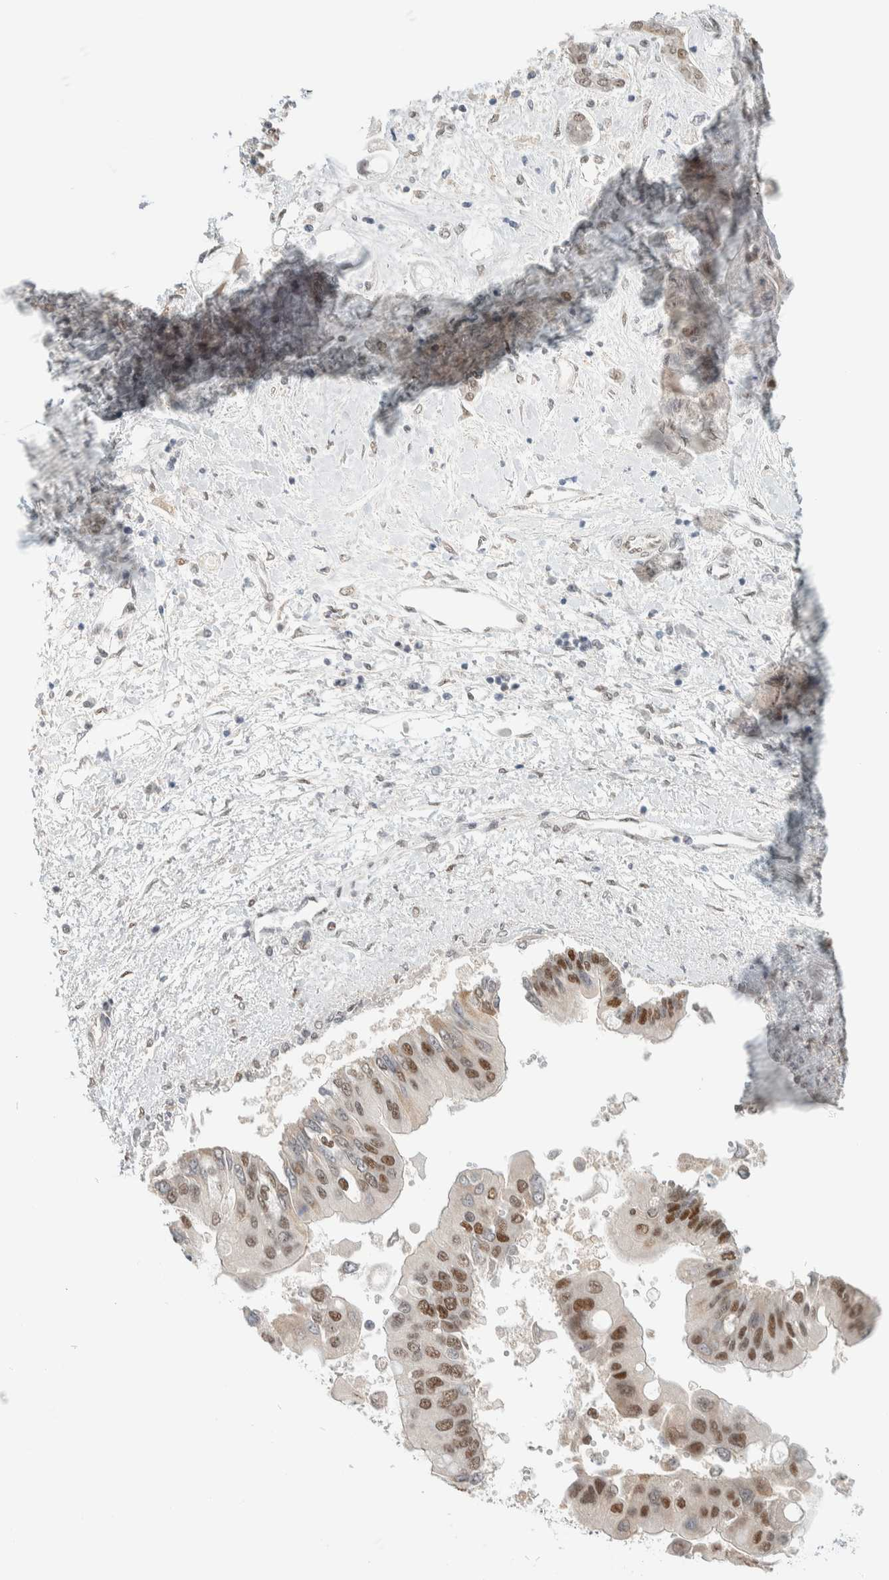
{"staining": {"intensity": "moderate", "quantity": ">75%", "location": "nuclear"}, "tissue": "liver cancer", "cell_type": "Tumor cells", "image_type": "cancer", "snomed": [{"axis": "morphology", "description": "Cholangiocarcinoma"}, {"axis": "topography", "description": "Liver"}], "caption": "Cholangiocarcinoma (liver) stained with immunohistochemistry (IHC) shows moderate nuclear staining in about >75% of tumor cells. (Stains: DAB in brown, nuclei in blue, Microscopy: brightfield microscopy at high magnification).", "gene": "PUS7", "patient": {"sex": "male", "age": 50}}